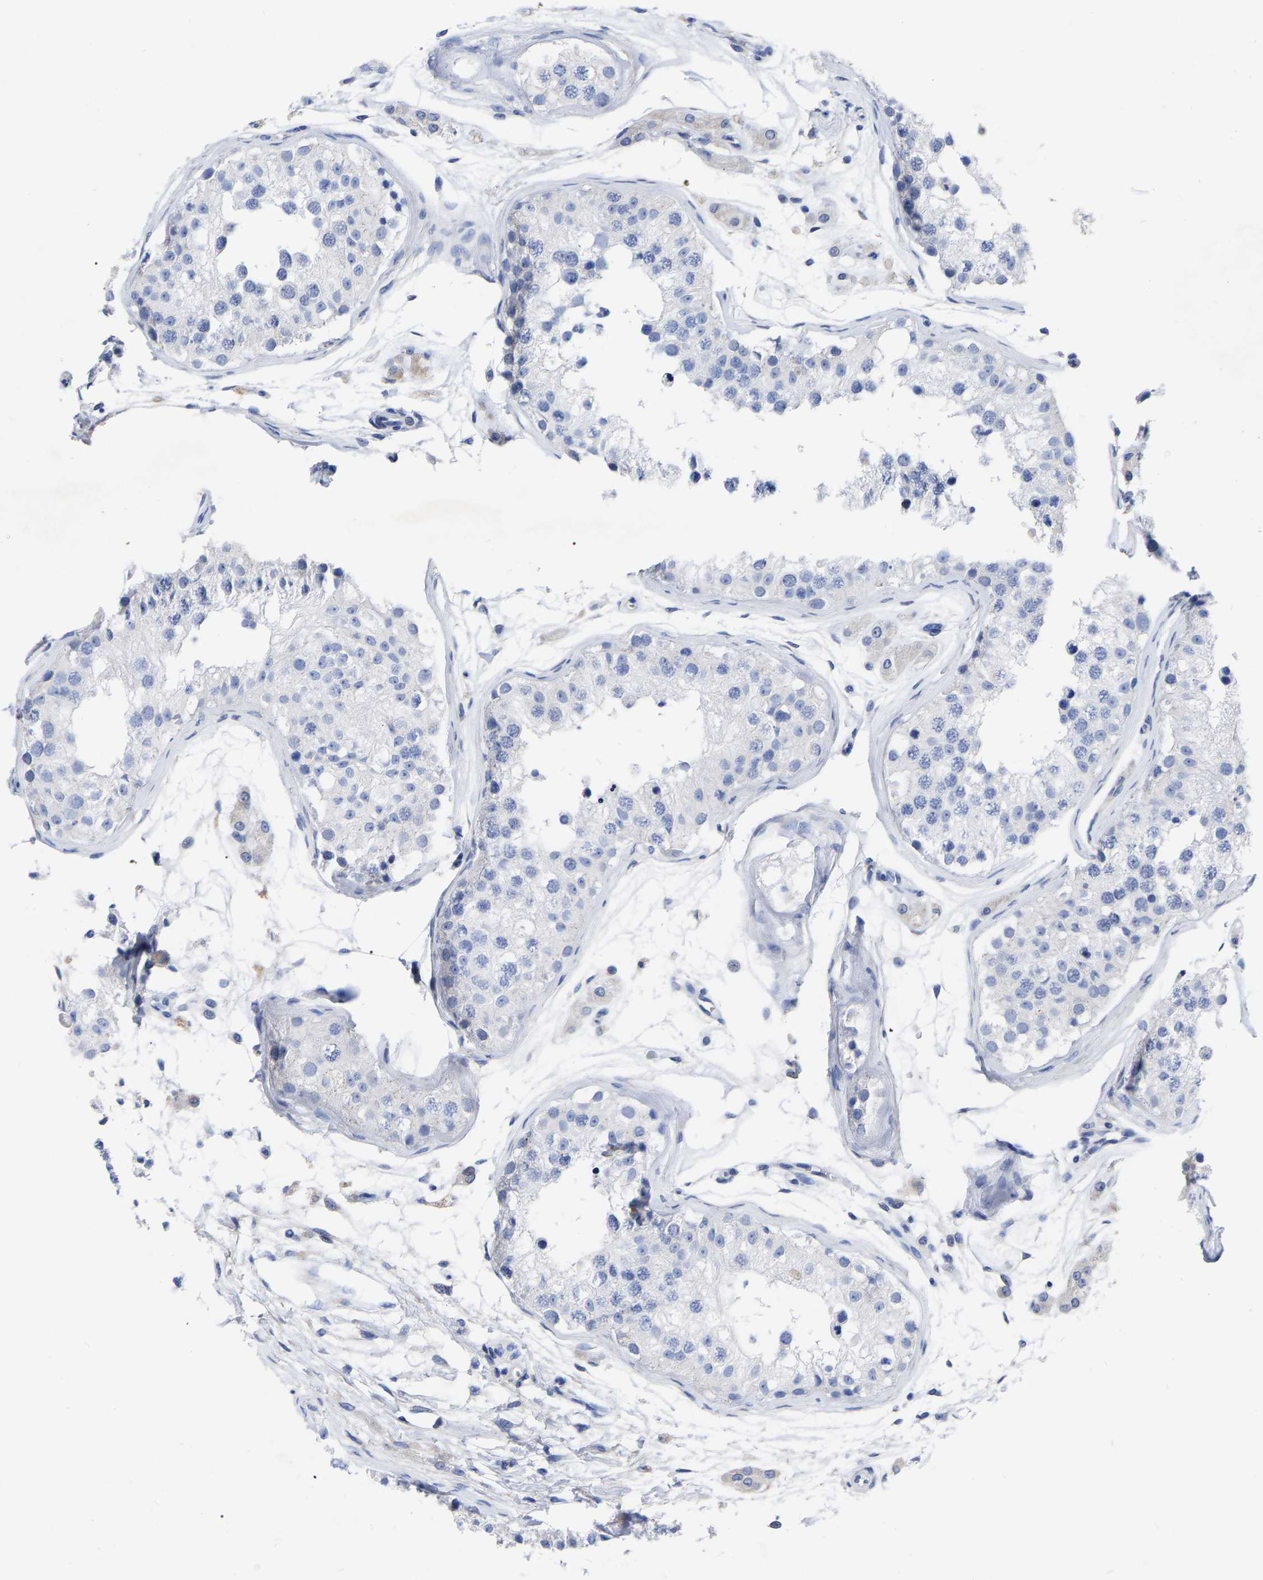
{"staining": {"intensity": "negative", "quantity": "none", "location": "none"}, "tissue": "testis", "cell_type": "Cells in seminiferous ducts", "image_type": "normal", "snomed": [{"axis": "morphology", "description": "Normal tissue, NOS"}, {"axis": "morphology", "description": "Adenocarcinoma, metastatic, NOS"}, {"axis": "topography", "description": "Testis"}], "caption": "Human testis stained for a protein using immunohistochemistry (IHC) reveals no positivity in cells in seminiferous ducts.", "gene": "GDF3", "patient": {"sex": "male", "age": 26}}